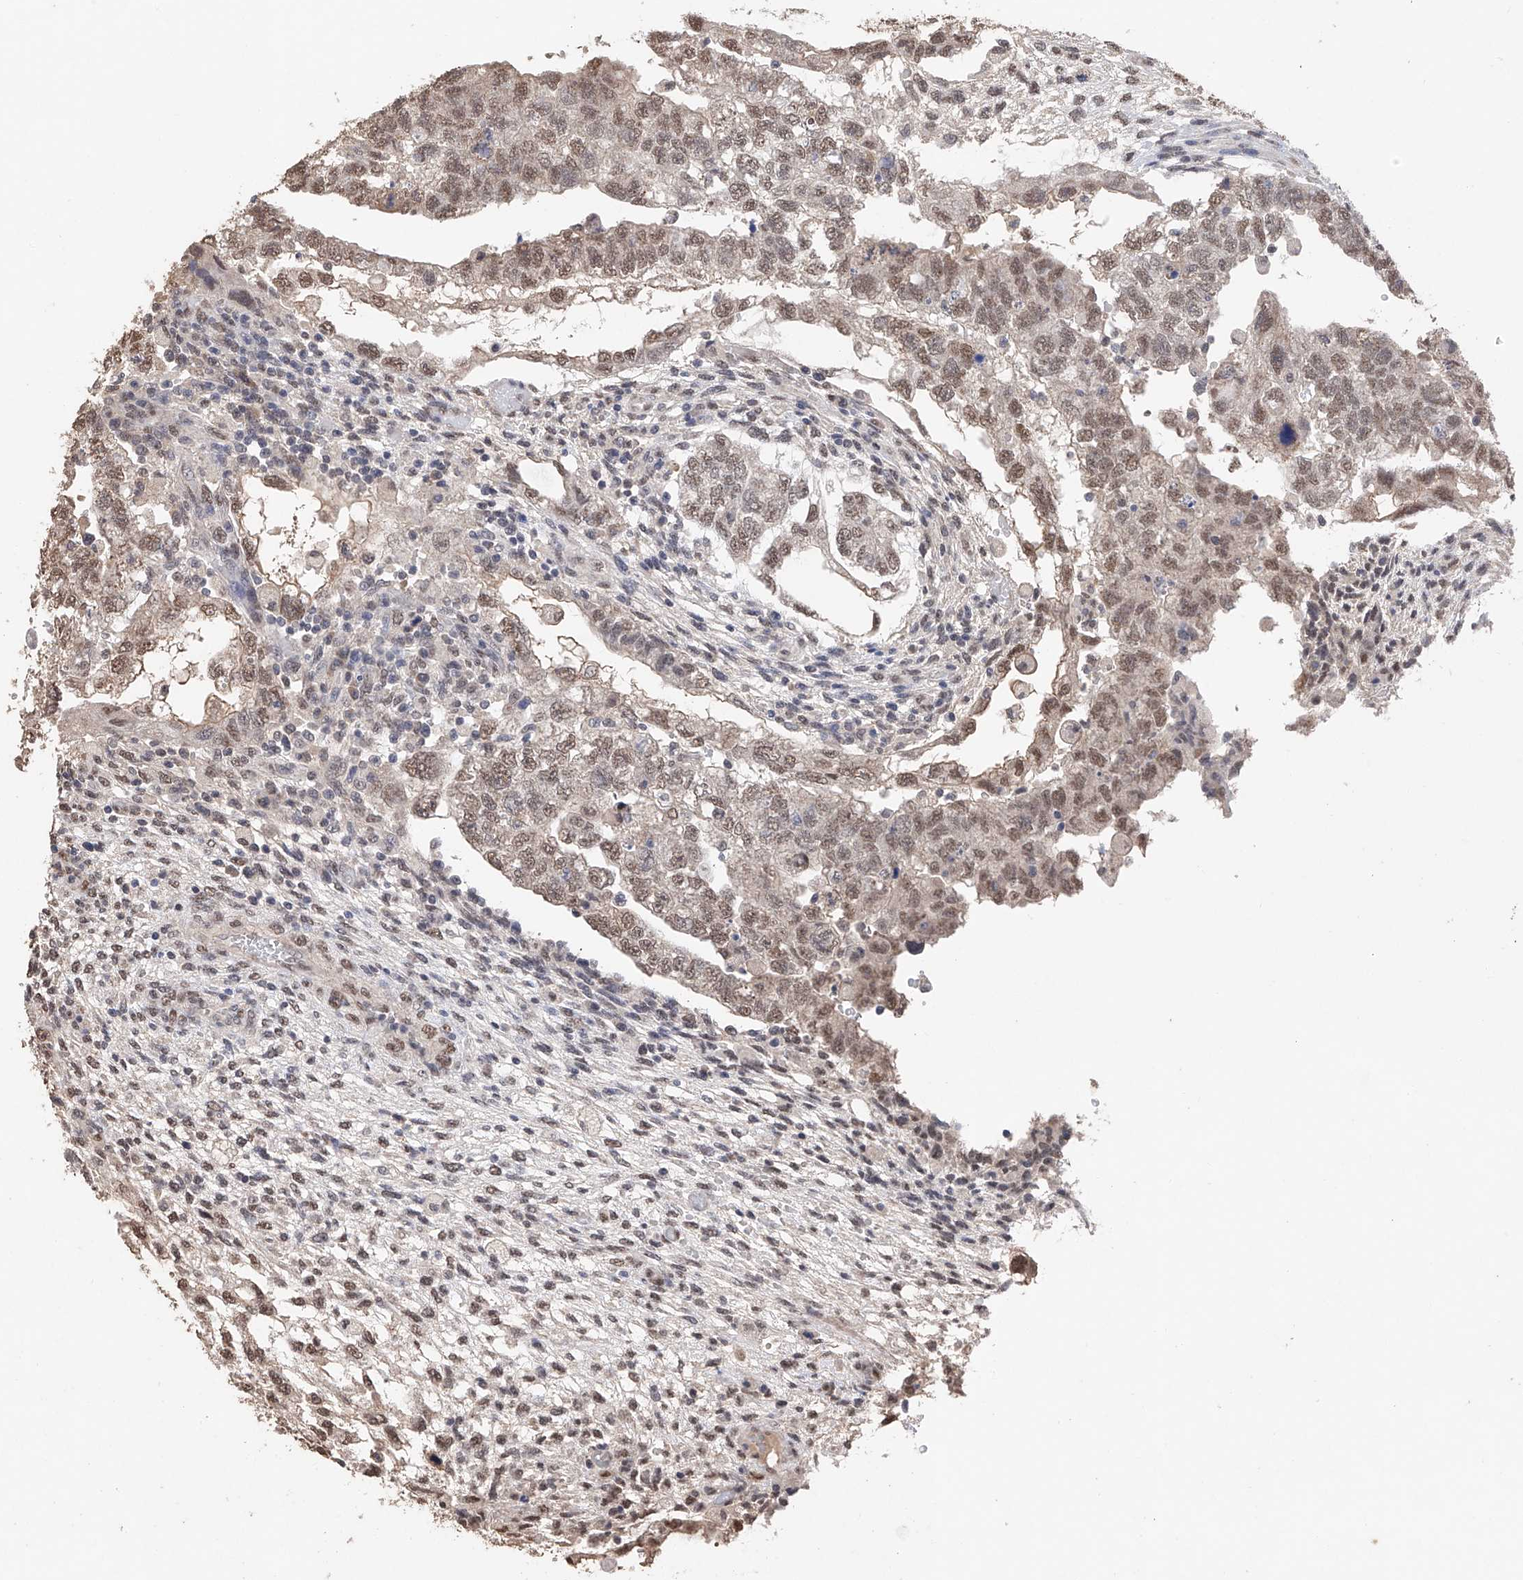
{"staining": {"intensity": "moderate", "quantity": ">75%", "location": "nuclear"}, "tissue": "testis cancer", "cell_type": "Tumor cells", "image_type": "cancer", "snomed": [{"axis": "morphology", "description": "Carcinoma, Embryonal, NOS"}, {"axis": "topography", "description": "Testis"}], "caption": "Human embryonal carcinoma (testis) stained with a brown dye exhibits moderate nuclear positive expression in about >75% of tumor cells.", "gene": "DMAP1", "patient": {"sex": "male", "age": 36}}